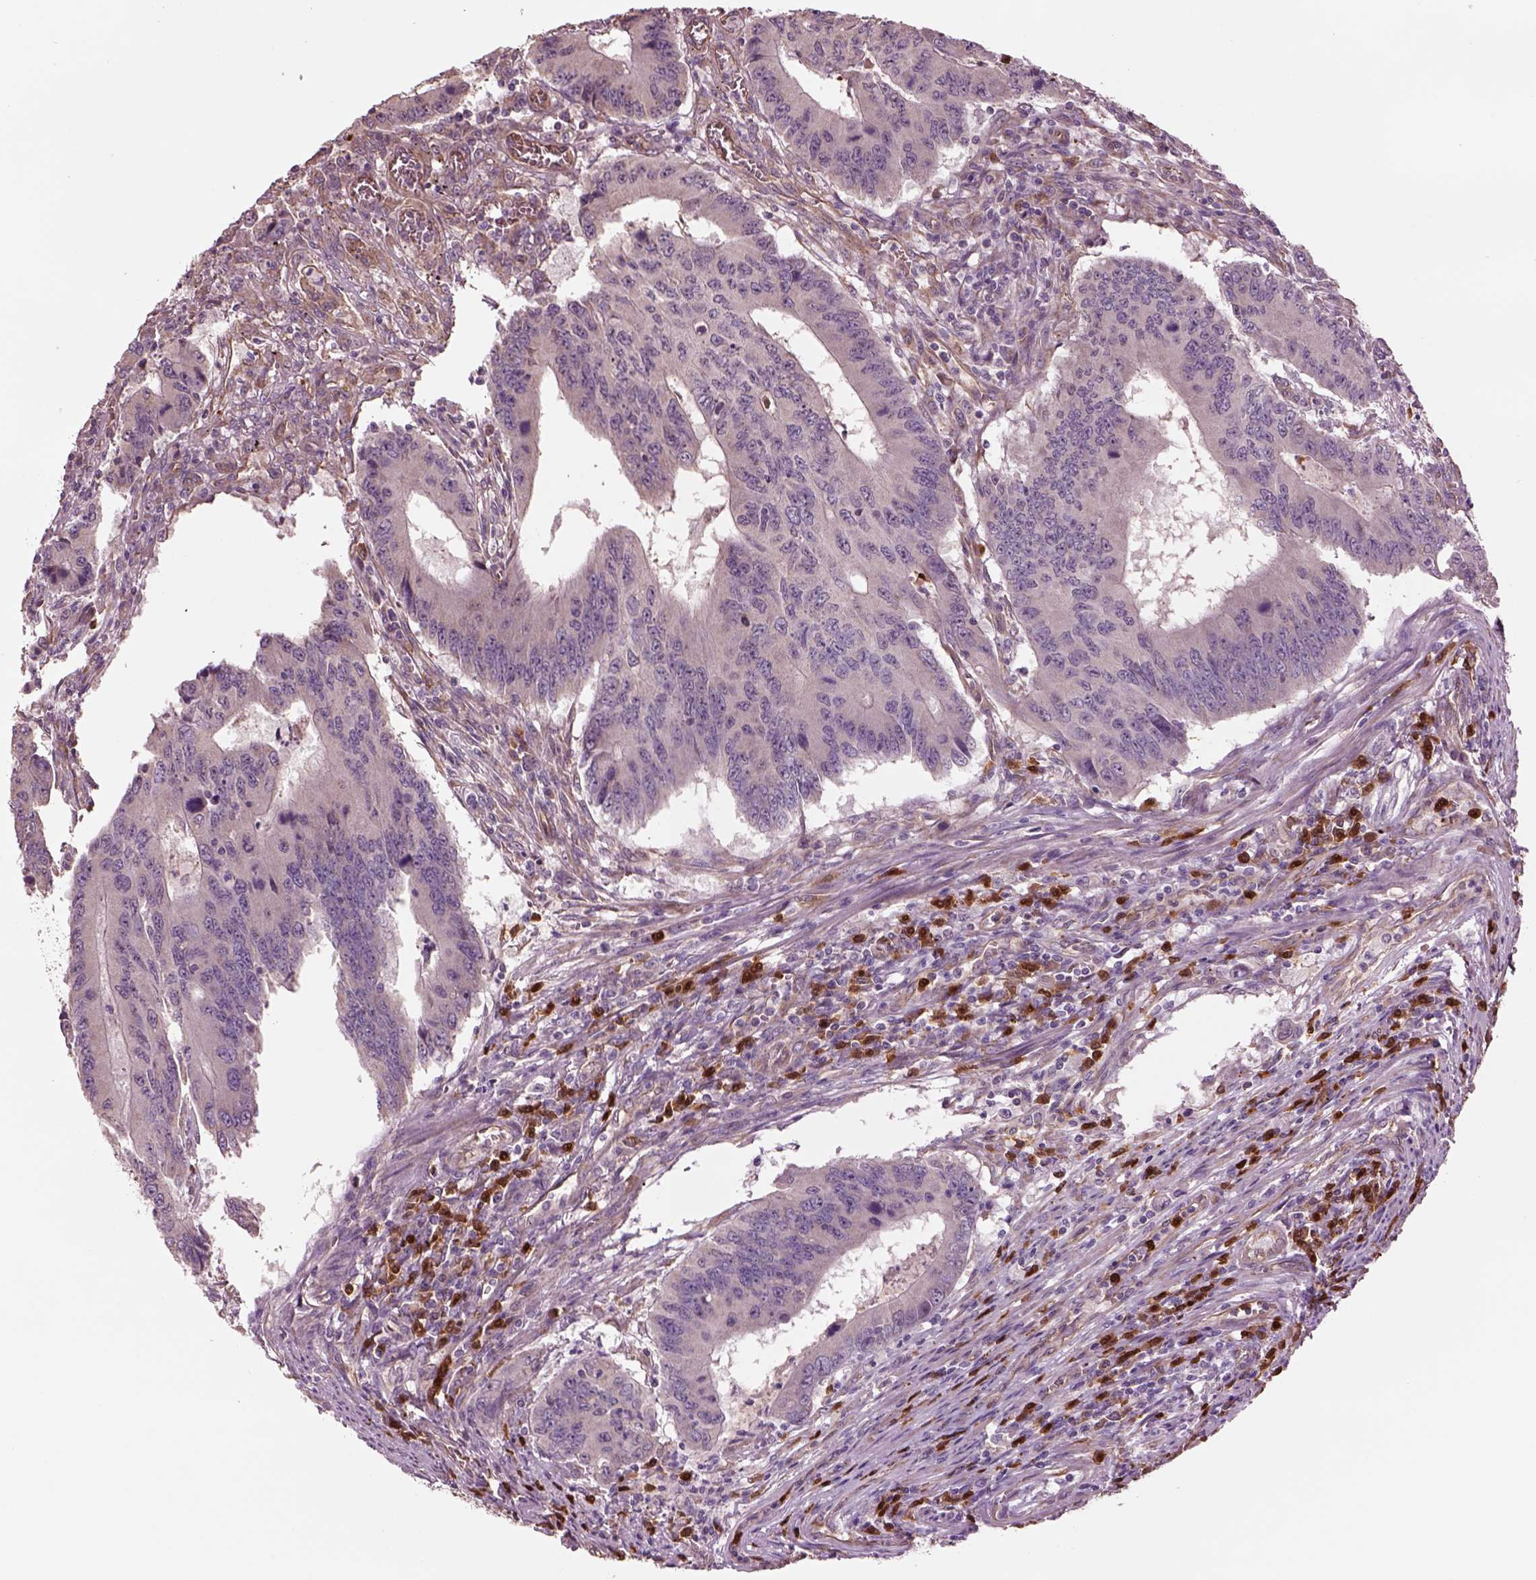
{"staining": {"intensity": "negative", "quantity": "none", "location": "none"}, "tissue": "colorectal cancer", "cell_type": "Tumor cells", "image_type": "cancer", "snomed": [{"axis": "morphology", "description": "Adenocarcinoma, NOS"}, {"axis": "topography", "description": "Colon"}], "caption": "There is no significant staining in tumor cells of colorectal adenocarcinoma.", "gene": "HTR1B", "patient": {"sex": "male", "age": 53}}